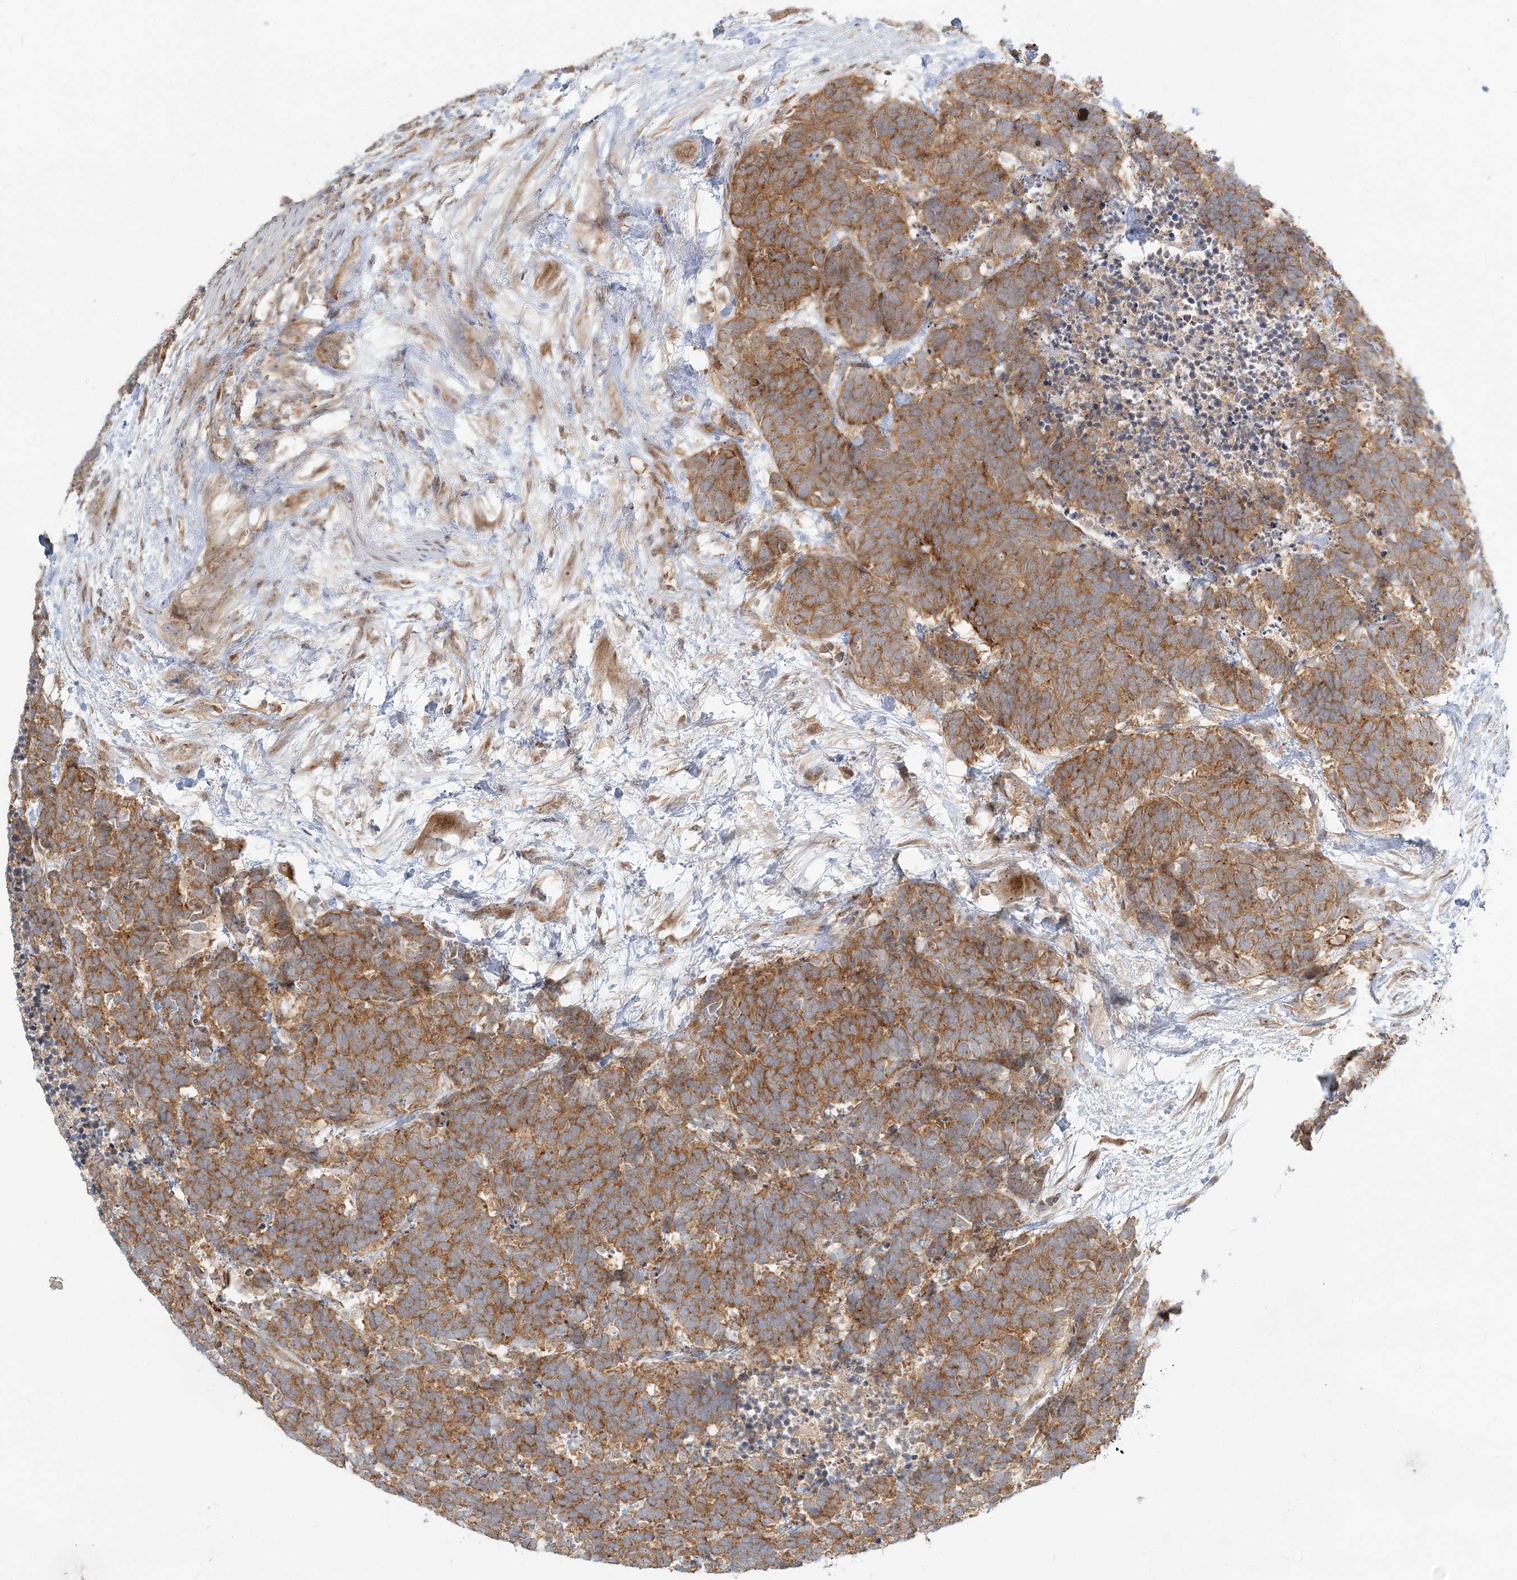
{"staining": {"intensity": "moderate", "quantity": ">75%", "location": "cytoplasmic/membranous"}, "tissue": "carcinoid", "cell_type": "Tumor cells", "image_type": "cancer", "snomed": [{"axis": "morphology", "description": "Carcinoma, NOS"}, {"axis": "morphology", "description": "Carcinoid, malignant, NOS"}, {"axis": "topography", "description": "Urinary bladder"}], "caption": "IHC micrograph of human carcinoma stained for a protein (brown), which exhibits medium levels of moderate cytoplasmic/membranous staining in approximately >75% of tumor cells.", "gene": "AP1AR", "patient": {"sex": "male", "age": 57}}